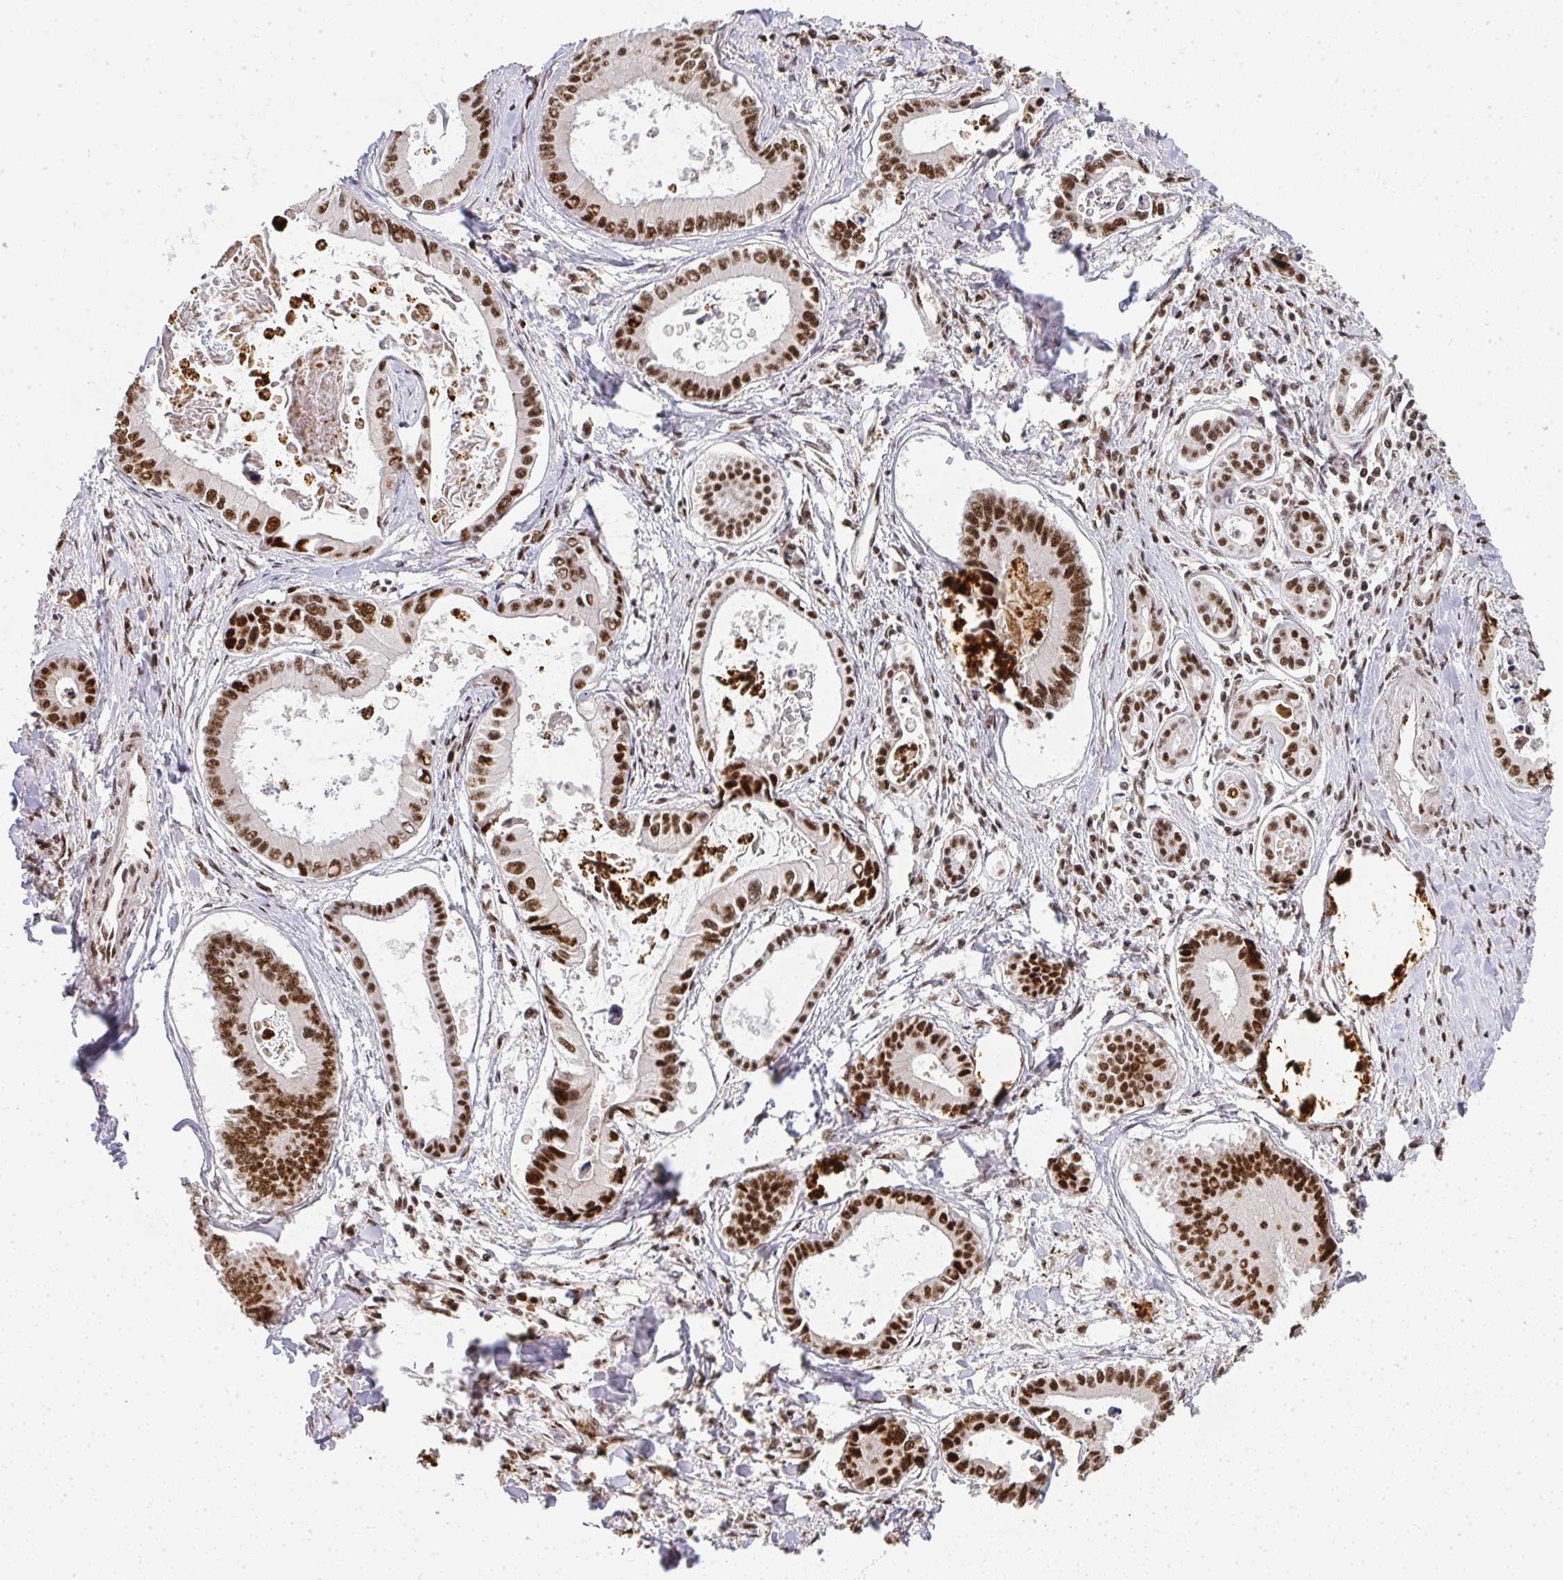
{"staining": {"intensity": "strong", "quantity": ">75%", "location": "nuclear"}, "tissue": "liver cancer", "cell_type": "Tumor cells", "image_type": "cancer", "snomed": [{"axis": "morphology", "description": "Cholangiocarcinoma"}, {"axis": "topography", "description": "Liver"}], "caption": "Brown immunohistochemical staining in human liver cholangiocarcinoma demonstrates strong nuclear staining in about >75% of tumor cells. (brown staining indicates protein expression, while blue staining denotes nuclei).", "gene": "U2AF1", "patient": {"sex": "male", "age": 66}}